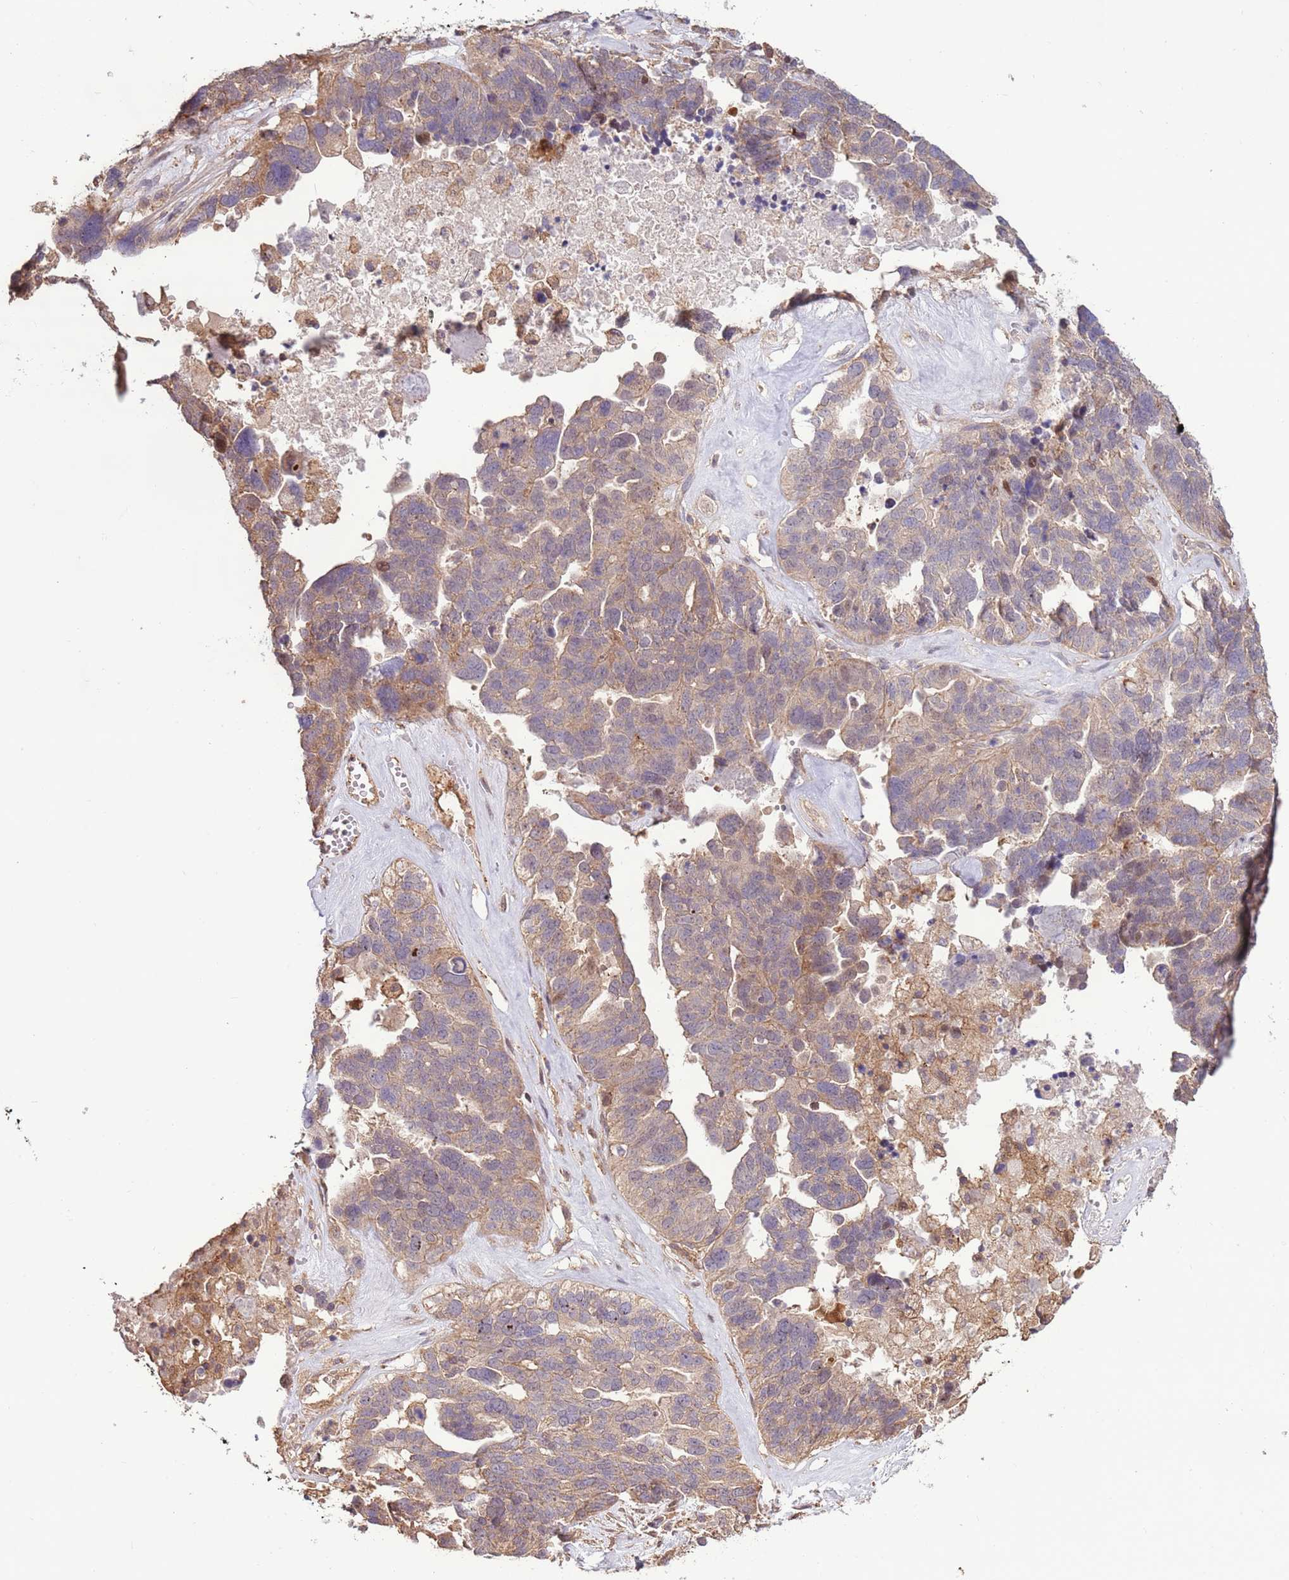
{"staining": {"intensity": "moderate", "quantity": "<25%", "location": "cytoplasmic/membranous"}, "tissue": "ovarian cancer", "cell_type": "Tumor cells", "image_type": "cancer", "snomed": [{"axis": "morphology", "description": "Cystadenocarcinoma, serous, NOS"}, {"axis": "topography", "description": "Ovary"}], "caption": "Immunohistochemistry (IHC) photomicrograph of neoplastic tissue: human ovarian cancer stained using immunohistochemistry shows low levels of moderate protein expression localized specifically in the cytoplasmic/membranous of tumor cells, appearing as a cytoplasmic/membranous brown color.", "gene": "CCDC112", "patient": {"sex": "female", "age": 59}}